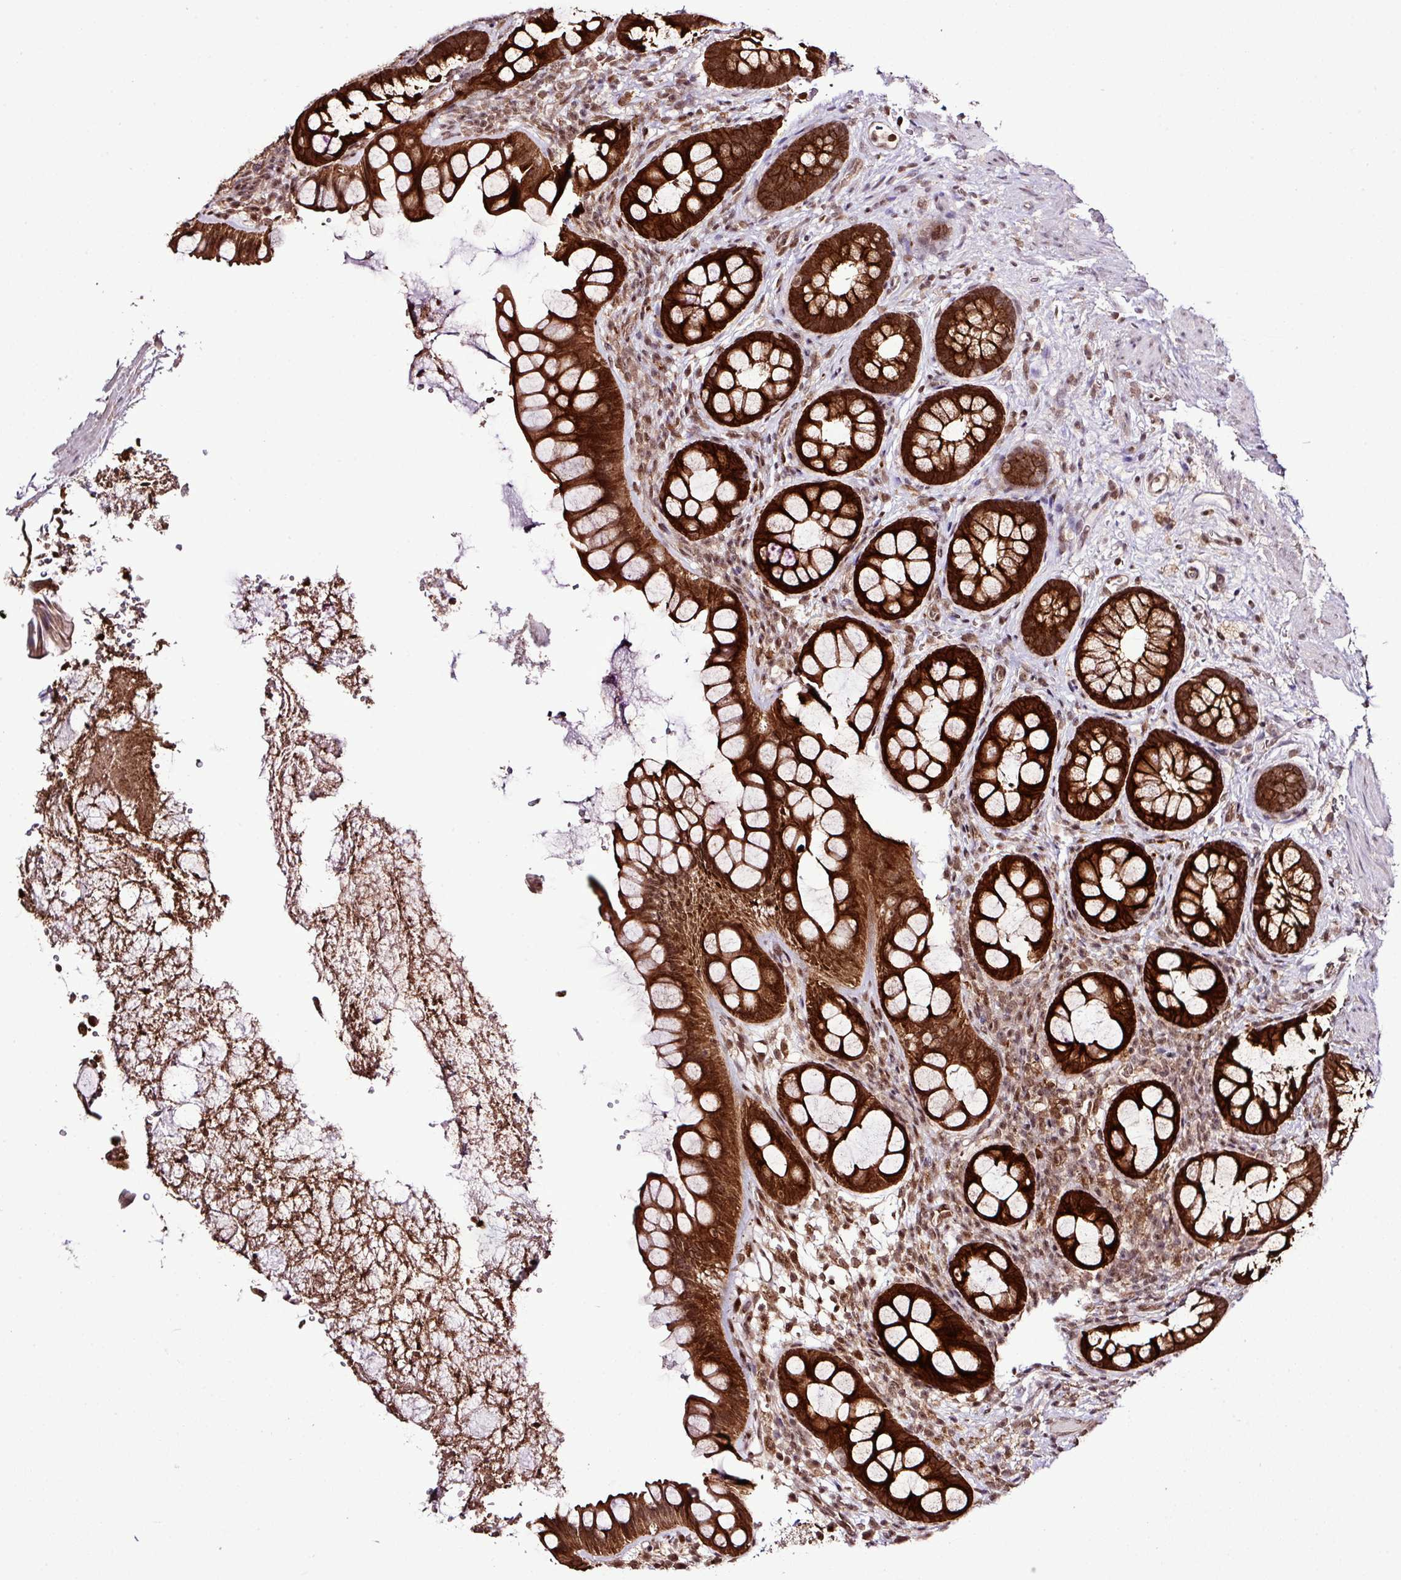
{"staining": {"intensity": "strong", "quantity": ">75%", "location": "cytoplasmic/membranous,nuclear"}, "tissue": "rectum", "cell_type": "Glandular cells", "image_type": "normal", "snomed": [{"axis": "morphology", "description": "Normal tissue, NOS"}, {"axis": "topography", "description": "Rectum"}, {"axis": "topography", "description": "Peripheral nerve tissue"}], "caption": "Strong cytoplasmic/membranous,nuclear expression is appreciated in approximately >75% of glandular cells in benign rectum.", "gene": "SMCO4", "patient": {"sex": "female", "age": 69}}